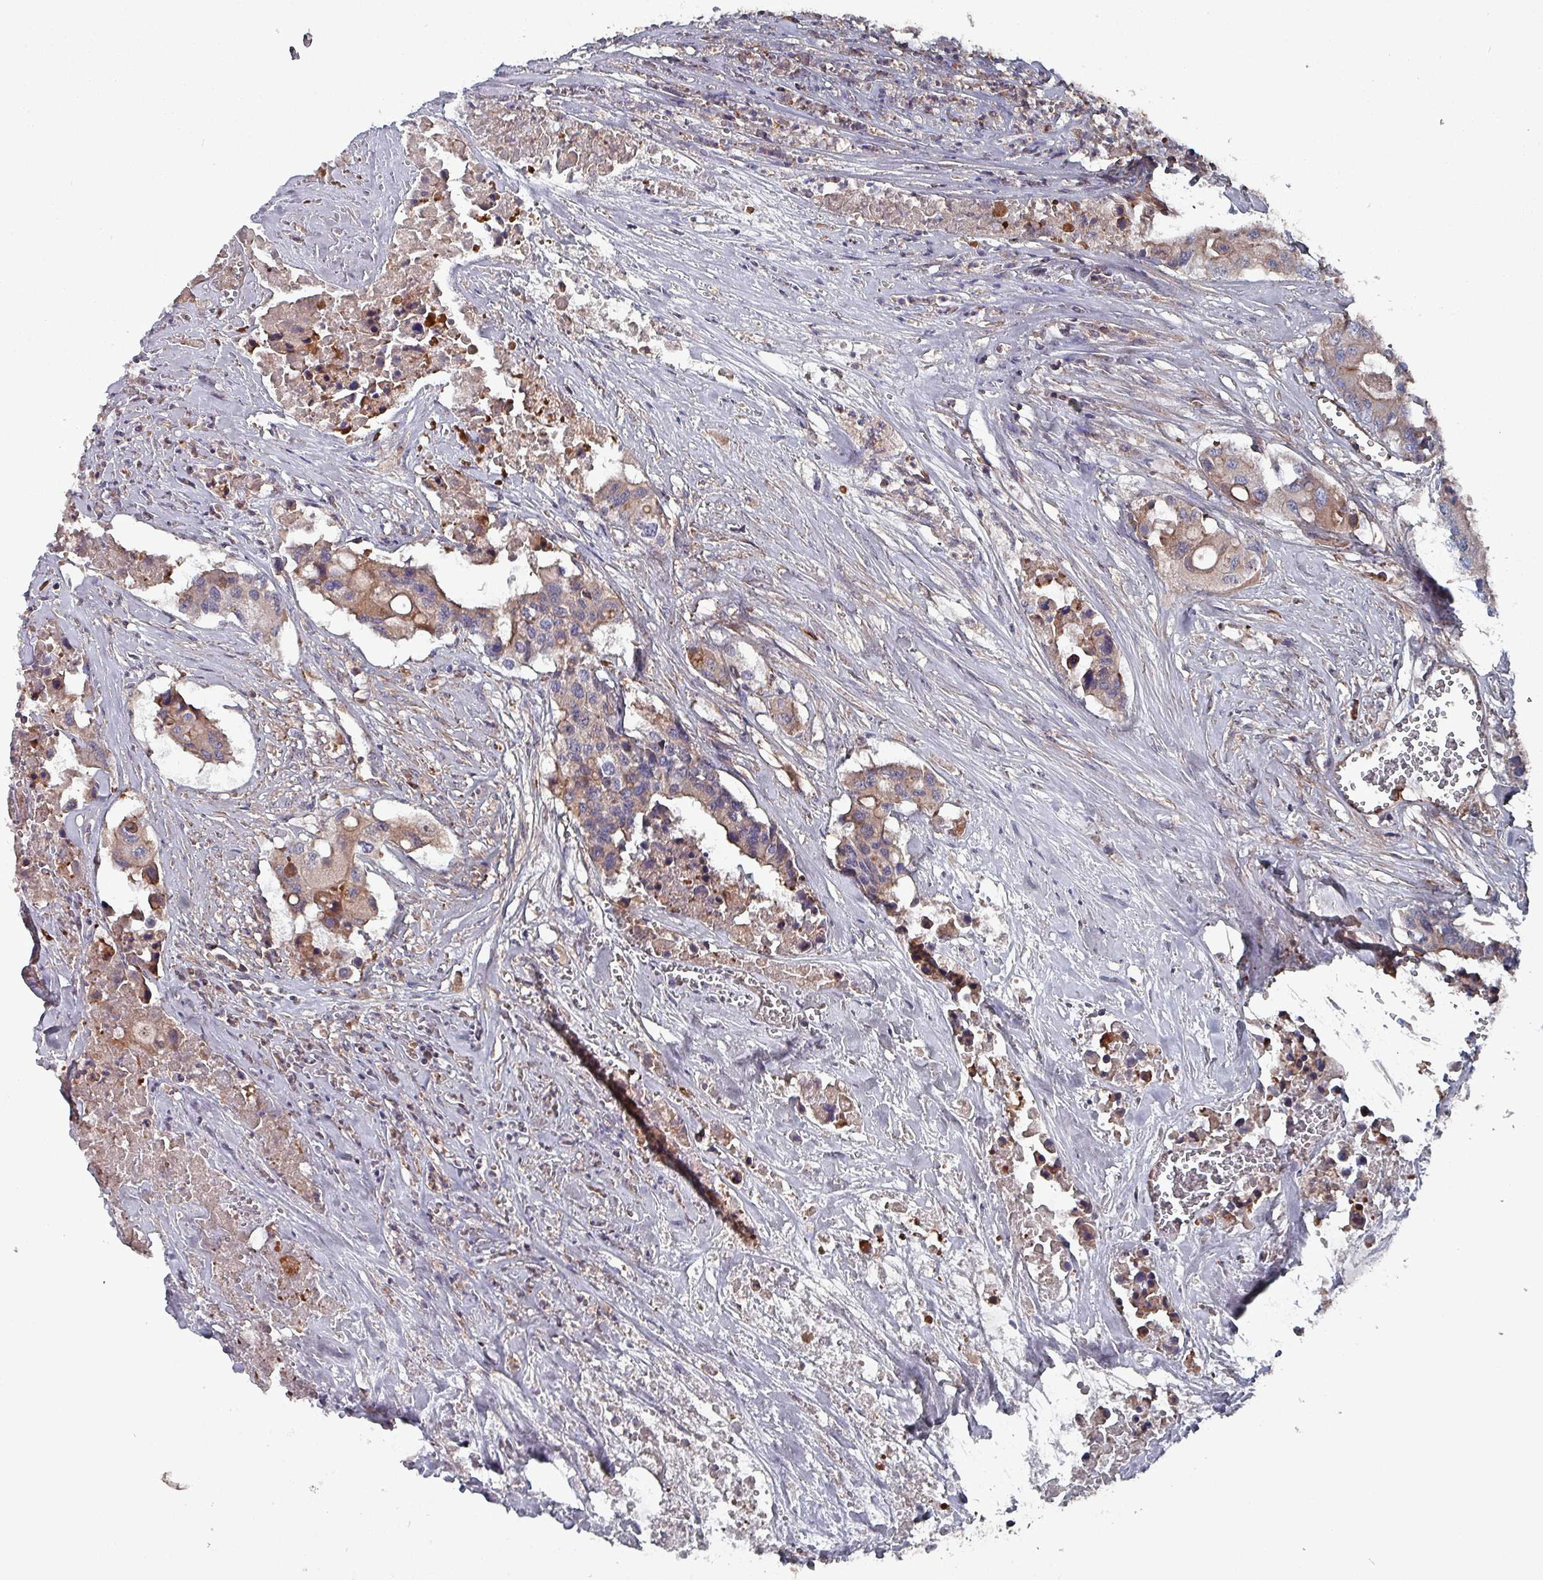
{"staining": {"intensity": "moderate", "quantity": "<25%", "location": "cytoplasmic/membranous"}, "tissue": "colorectal cancer", "cell_type": "Tumor cells", "image_type": "cancer", "snomed": [{"axis": "morphology", "description": "Adenocarcinoma, NOS"}, {"axis": "topography", "description": "Colon"}], "caption": "This photomicrograph reveals IHC staining of colorectal cancer (adenocarcinoma), with low moderate cytoplasmic/membranous staining in approximately <25% of tumor cells.", "gene": "ANO10", "patient": {"sex": "male", "age": 77}}